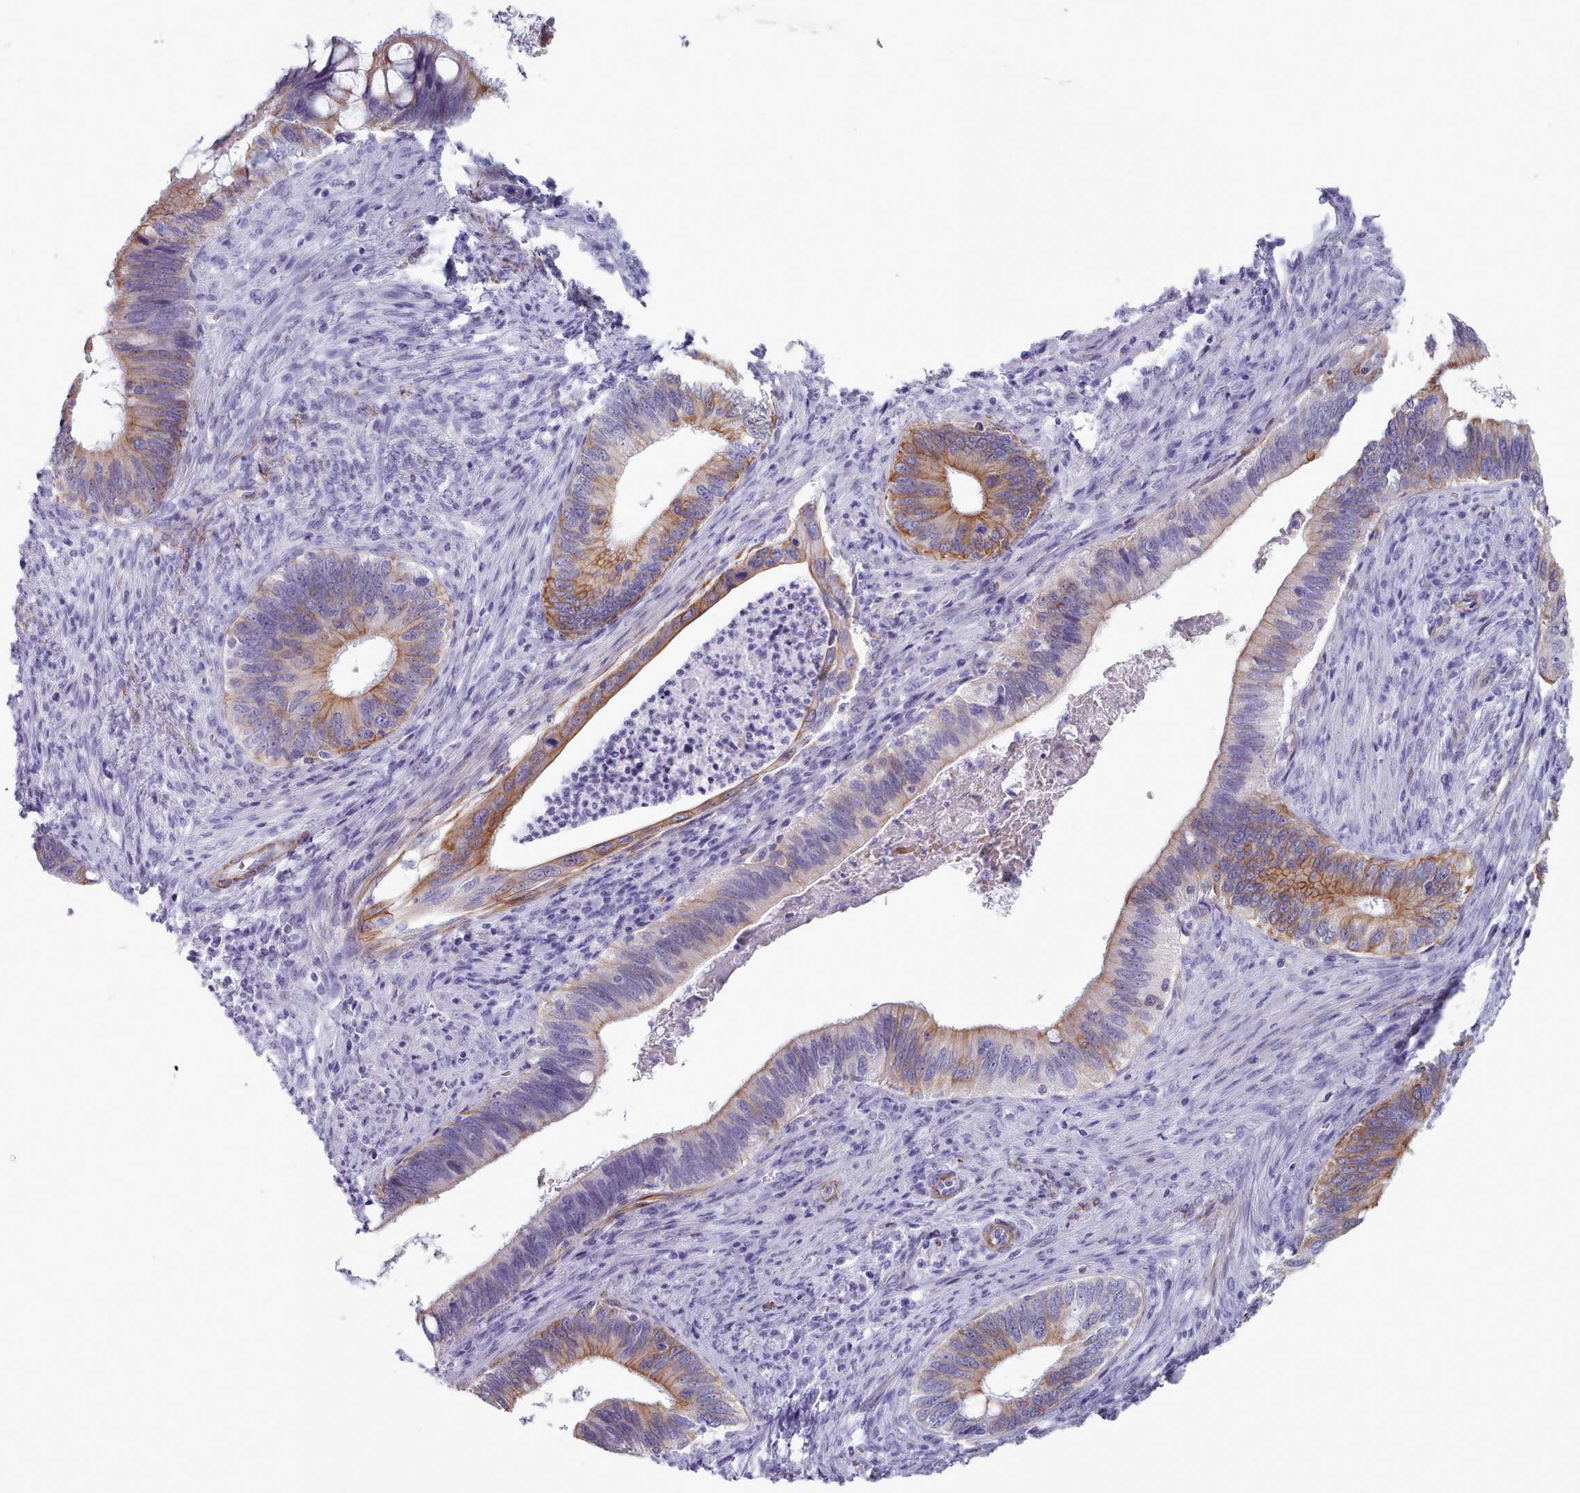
{"staining": {"intensity": "moderate", "quantity": "25%-75%", "location": "cytoplasmic/membranous"}, "tissue": "cervical cancer", "cell_type": "Tumor cells", "image_type": "cancer", "snomed": [{"axis": "morphology", "description": "Adenocarcinoma, NOS"}, {"axis": "topography", "description": "Cervix"}], "caption": "IHC photomicrograph of cervical adenocarcinoma stained for a protein (brown), which displays medium levels of moderate cytoplasmic/membranous expression in about 25%-75% of tumor cells.", "gene": "FPGS", "patient": {"sex": "female", "age": 42}}